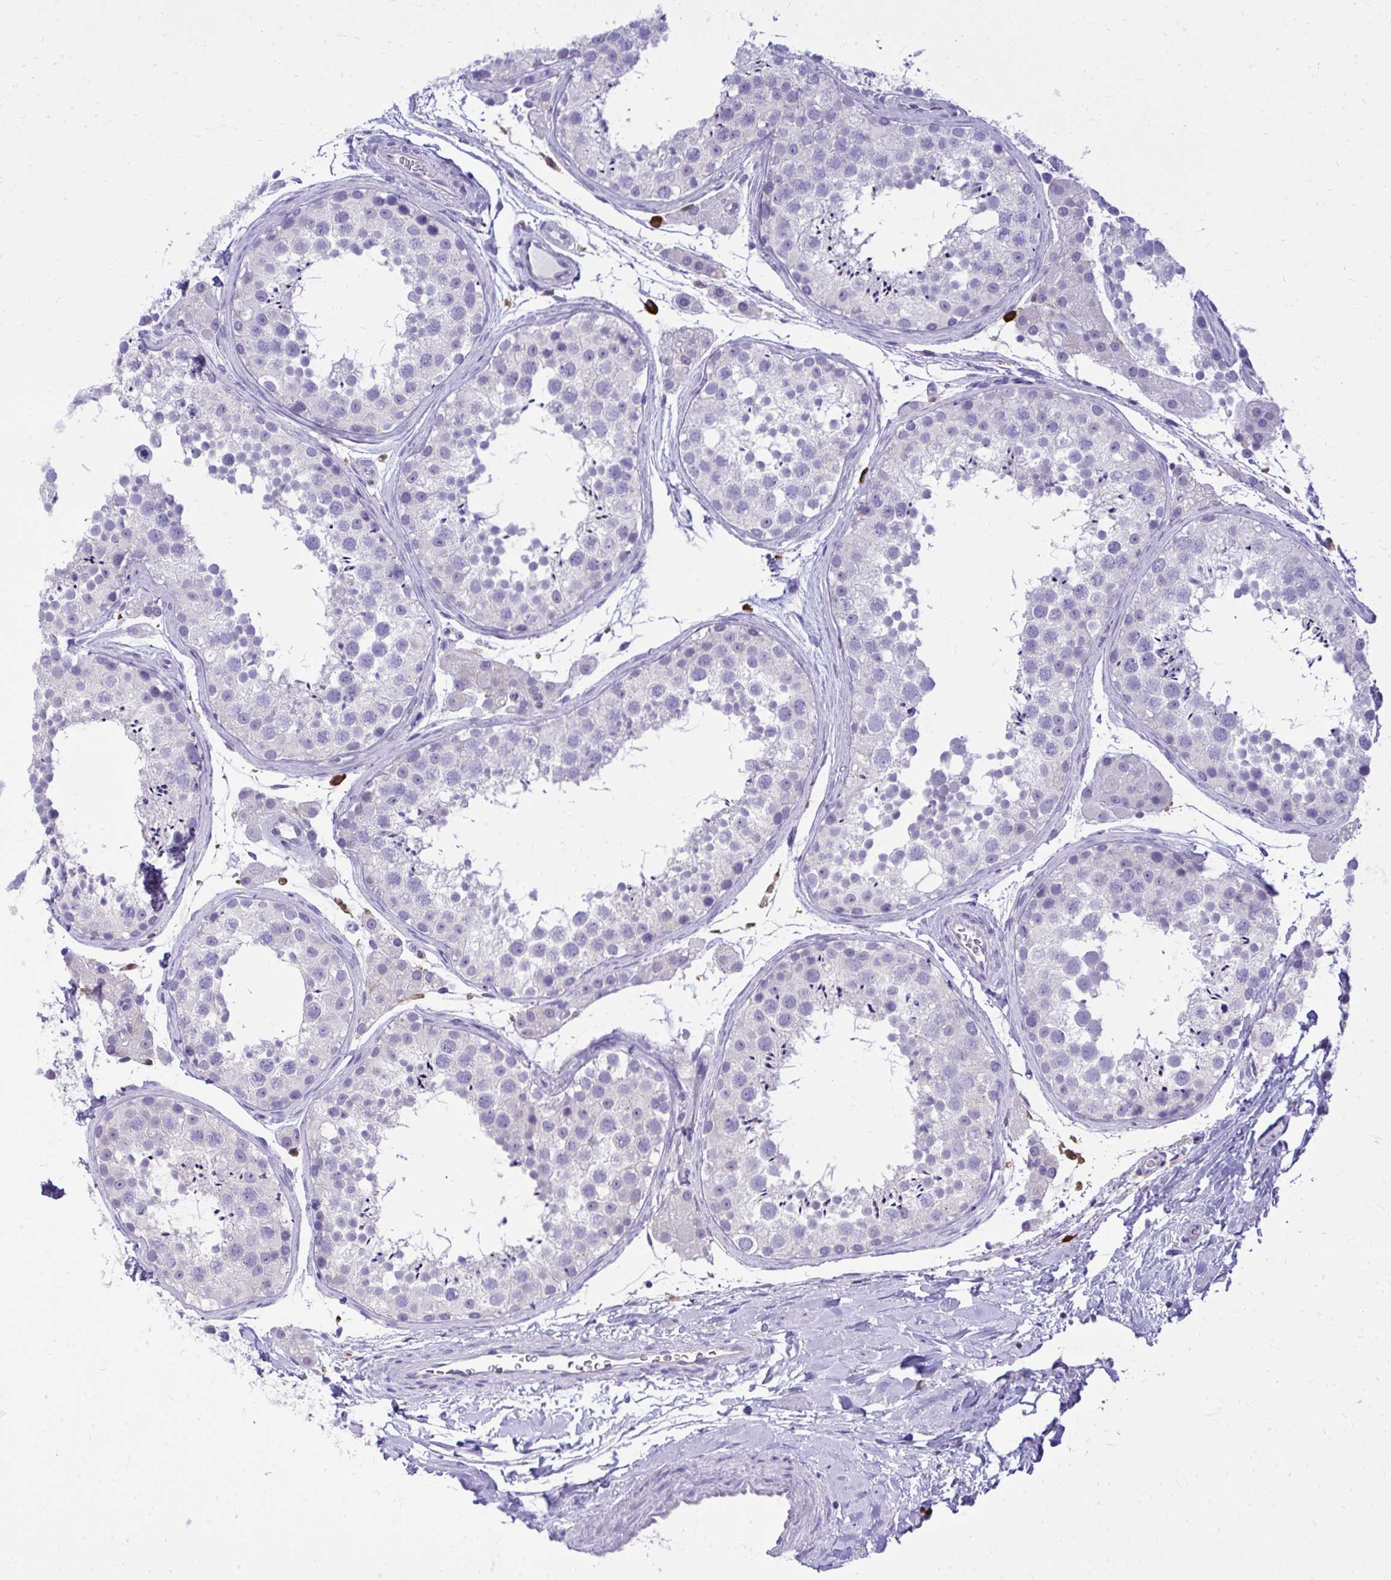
{"staining": {"intensity": "negative", "quantity": "none", "location": "none"}, "tissue": "testis", "cell_type": "Cells in seminiferous ducts", "image_type": "normal", "snomed": [{"axis": "morphology", "description": "Normal tissue, NOS"}, {"axis": "topography", "description": "Testis"}], "caption": "Histopathology image shows no protein positivity in cells in seminiferous ducts of unremarkable testis.", "gene": "PSD", "patient": {"sex": "male", "age": 41}}